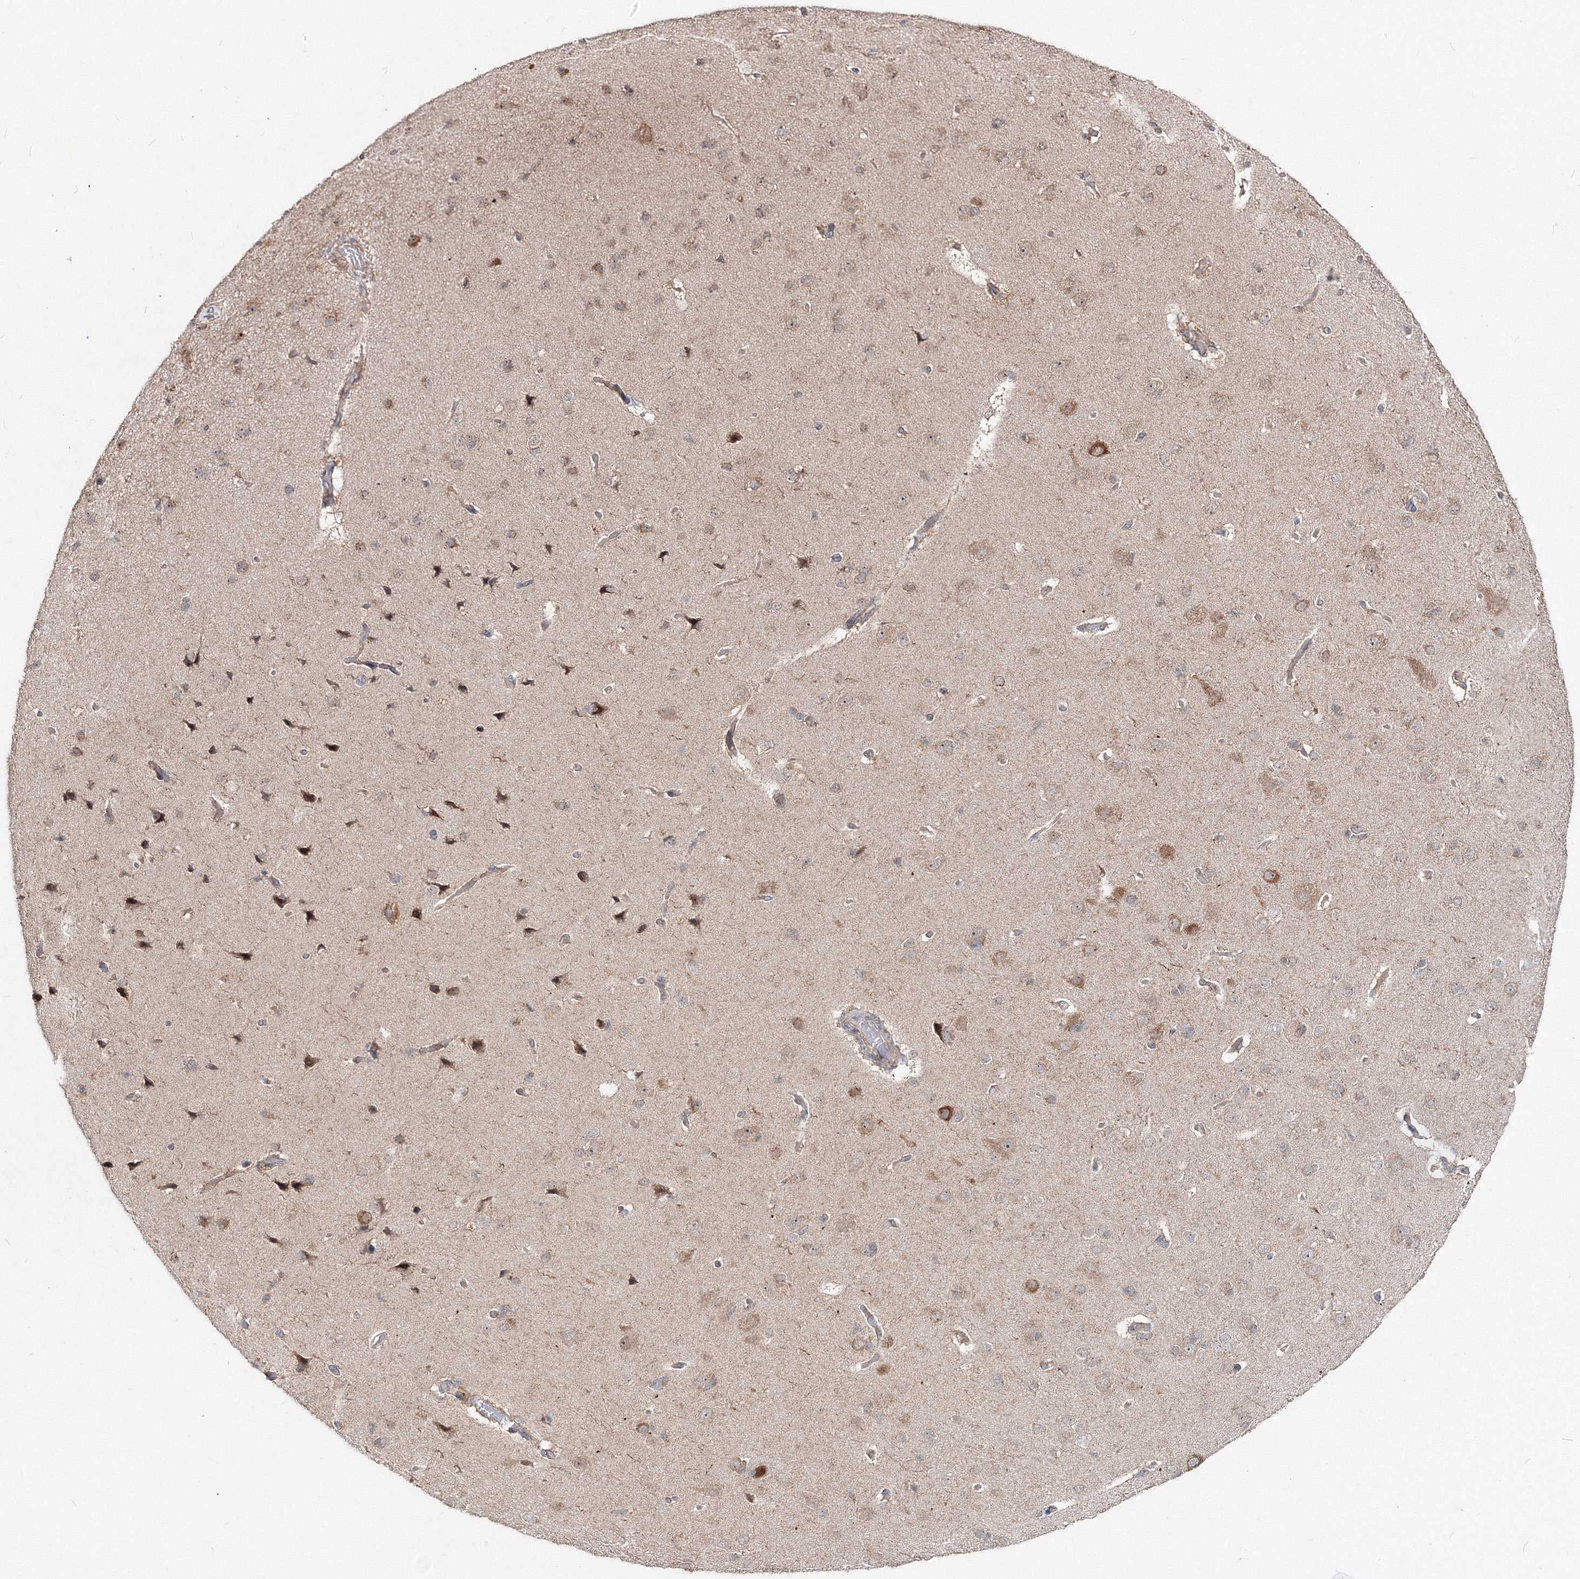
{"staining": {"intensity": "moderate", "quantity": "<25%", "location": "cytoplasmic/membranous"}, "tissue": "cerebral cortex", "cell_type": "Endothelial cells", "image_type": "normal", "snomed": [{"axis": "morphology", "description": "Normal tissue, NOS"}, {"axis": "topography", "description": "Cerebral cortex"}], "caption": "High-power microscopy captured an immunohistochemistry (IHC) micrograph of normal cerebral cortex, revealing moderate cytoplasmic/membranous staining in about <25% of endothelial cells.", "gene": "PEX13", "patient": {"sex": "male", "age": 62}}